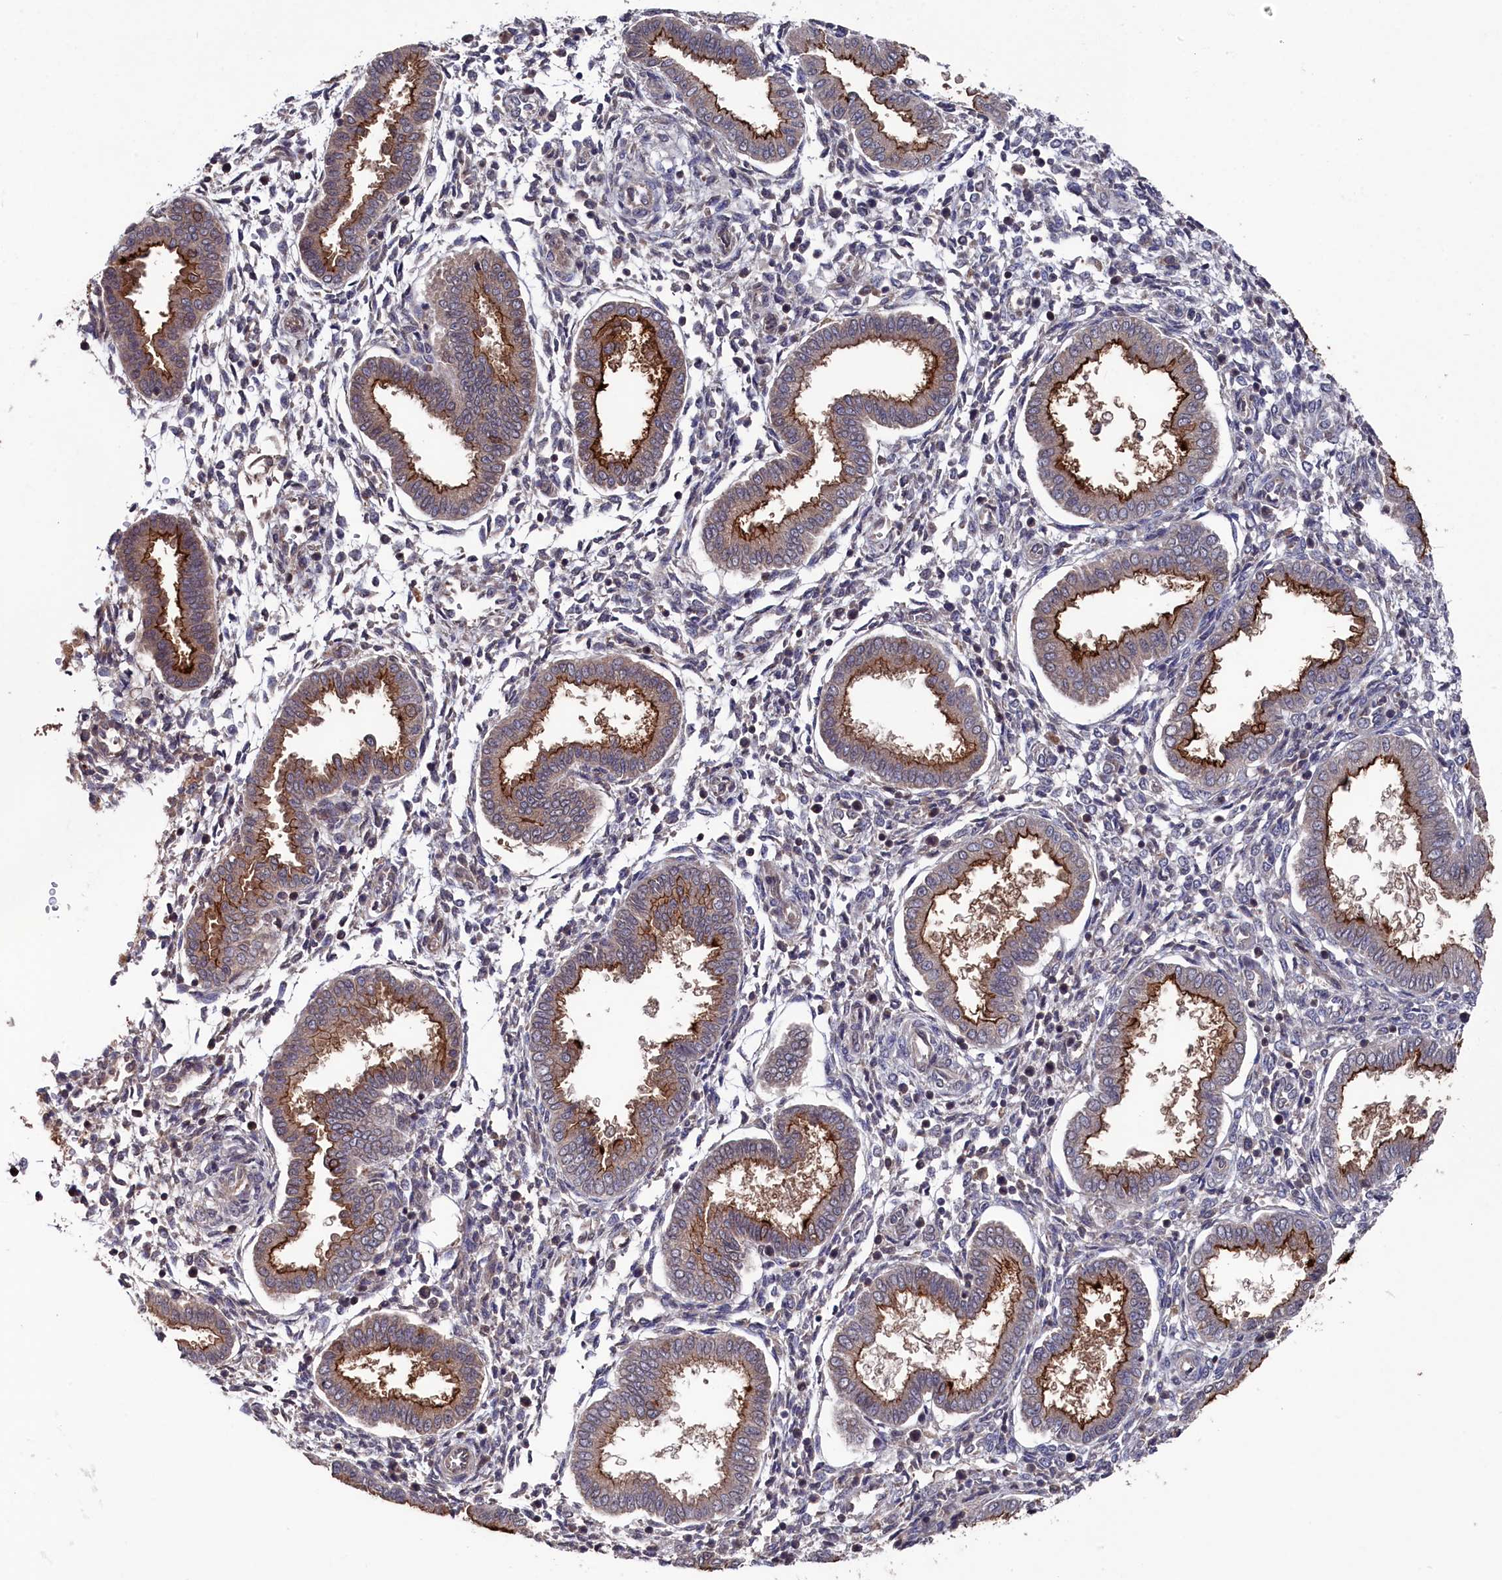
{"staining": {"intensity": "negative", "quantity": "none", "location": "none"}, "tissue": "endometrium", "cell_type": "Cells in endometrial stroma", "image_type": "normal", "snomed": [{"axis": "morphology", "description": "Normal tissue, NOS"}, {"axis": "topography", "description": "Endometrium"}], "caption": "An image of human endometrium is negative for staining in cells in endometrial stroma. The staining was performed using DAB to visualize the protein expression in brown, while the nuclei were stained in blue with hematoxylin (Magnification: 20x).", "gene": "TMC5", "patient": {"sex": "female", "age": 24}}